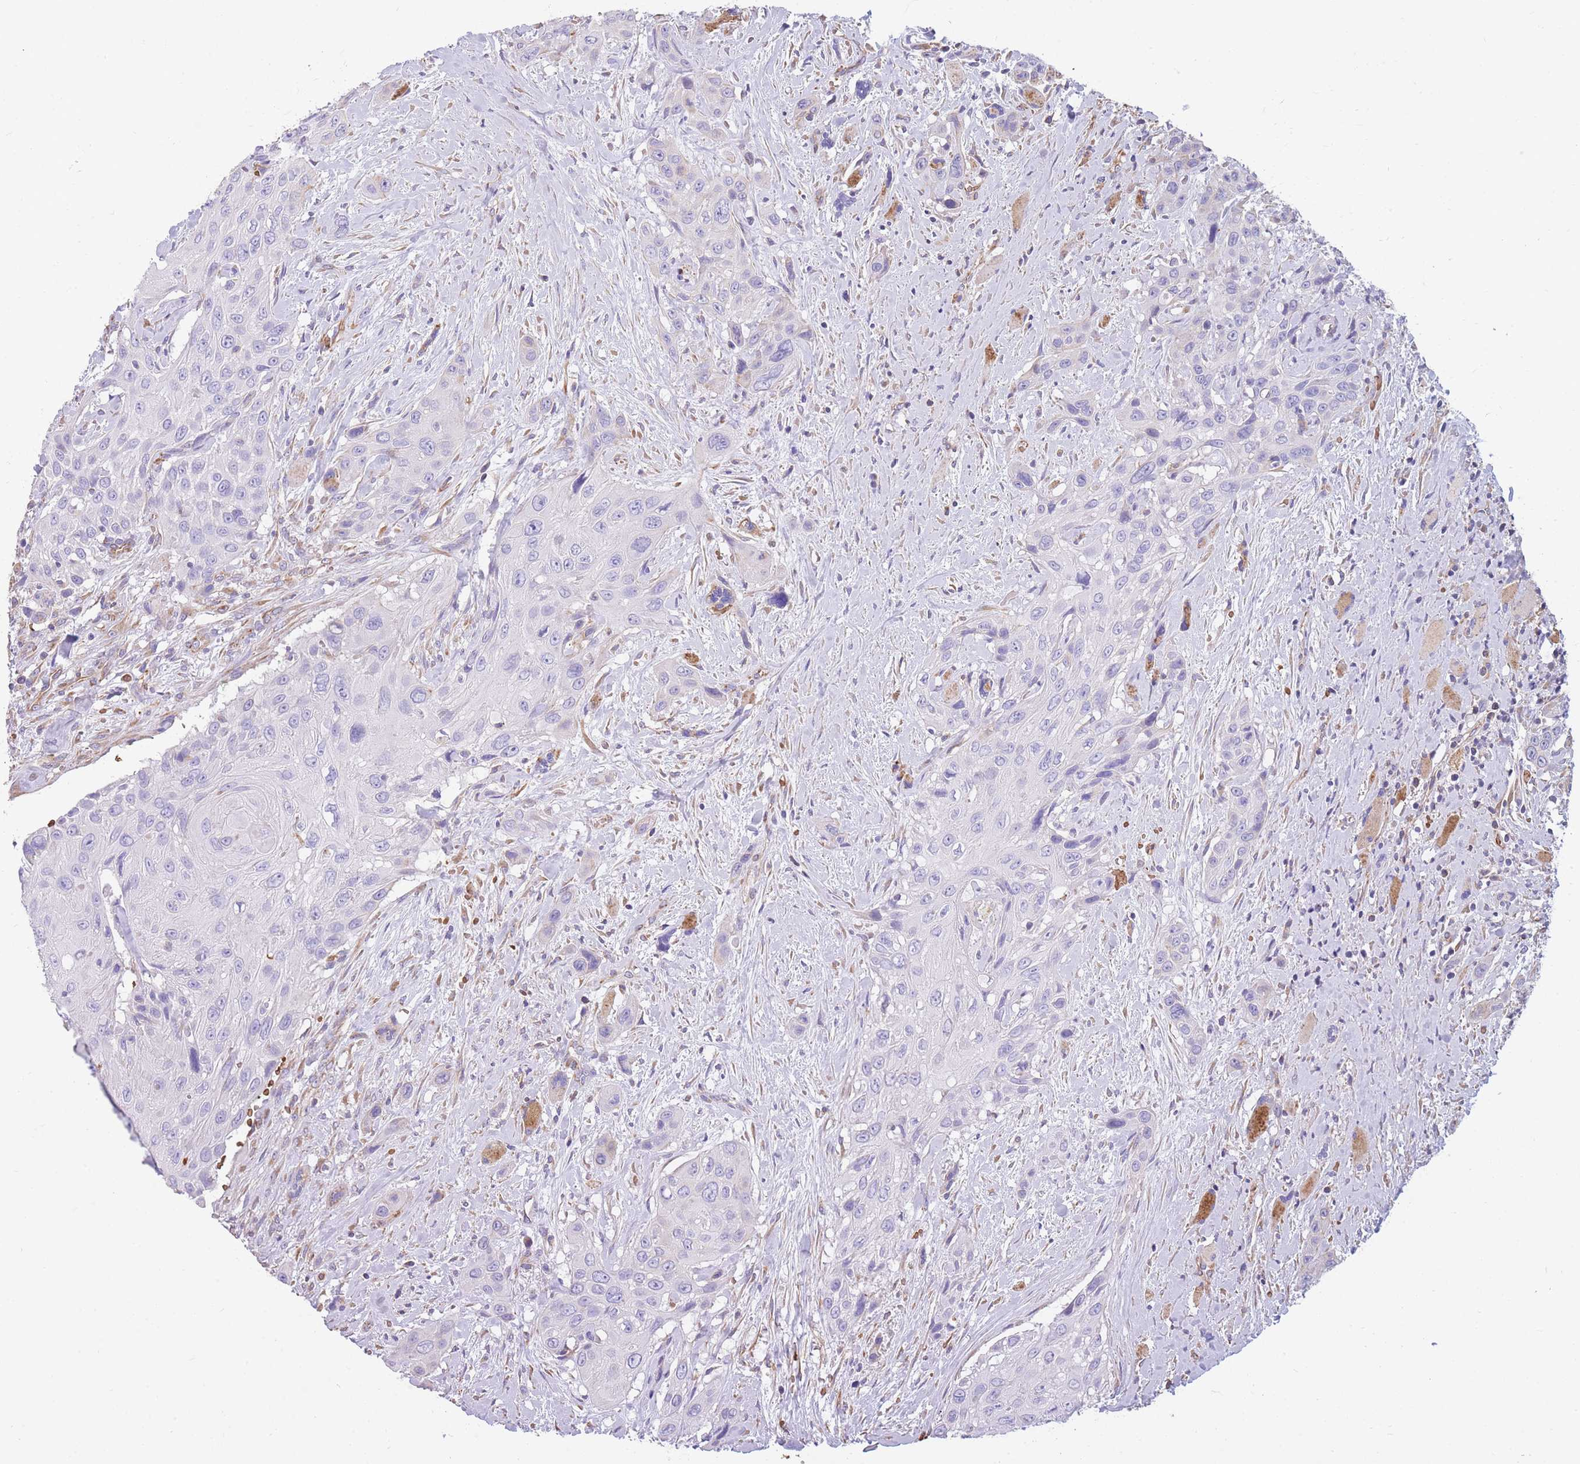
{"staining": {"intensity": "negative", "quantity": "none", "location": "none"}, "tissue": "head and neck cancer", "cell_type": "Tumor cells", "image_type": "cancer", "snomed": [{"axis": "morphology", "description": "Squamous cell carcinoma, NOS"}, {"axis": "topography", "description": "Head-Neck"}], "caption": "Histopathology image shows no protein expression in tumor cells of head and neck cancer tissue. The staining is performed using DAB brown chromogen with nuclei counter-stained in using hematoxylin.", "gene": "ANKRD53", "patient": {"sex": "male", "age": 81}}